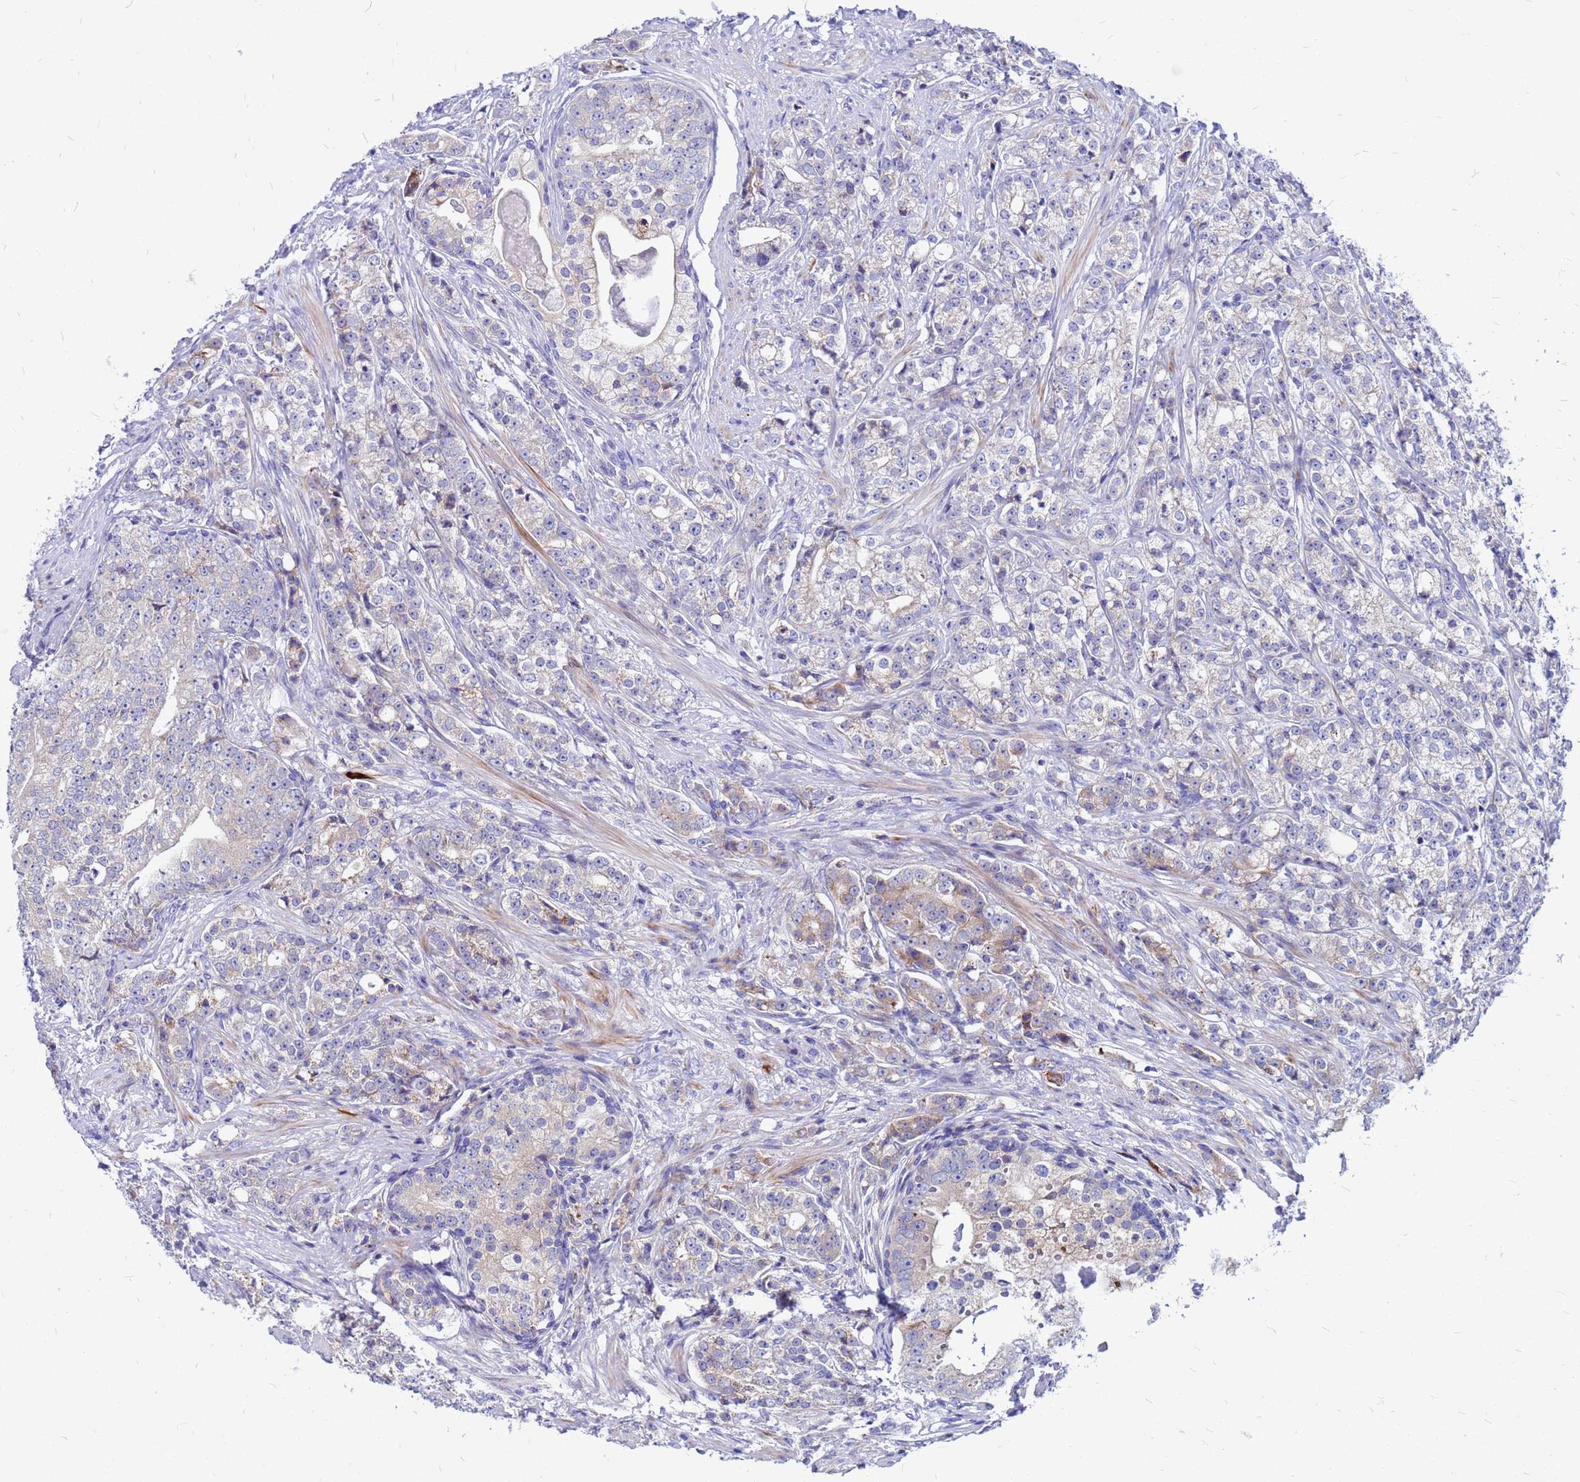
{"staining": {"intensity": "weak", "quantity": "<25%", "location": "cytoplasmic/membranous"}, "tissue": "prostate cancer", "cell_type": "Tumor cells", "image_type": "cancer", "snomed": [{"axis": "morphology", "description": "Adenocarcinoma, High grade"}, {"axis": "topography", "description": "Prostate"}], "caption": "Immunohistochemistry micrograph of prostate adenocarcinoma (high-grade) stained for a protein (brown), which demonstrates no expression in tumor cells.", "gene": "FHIP1A", "patient": {"sex": "male", "age": 69}}